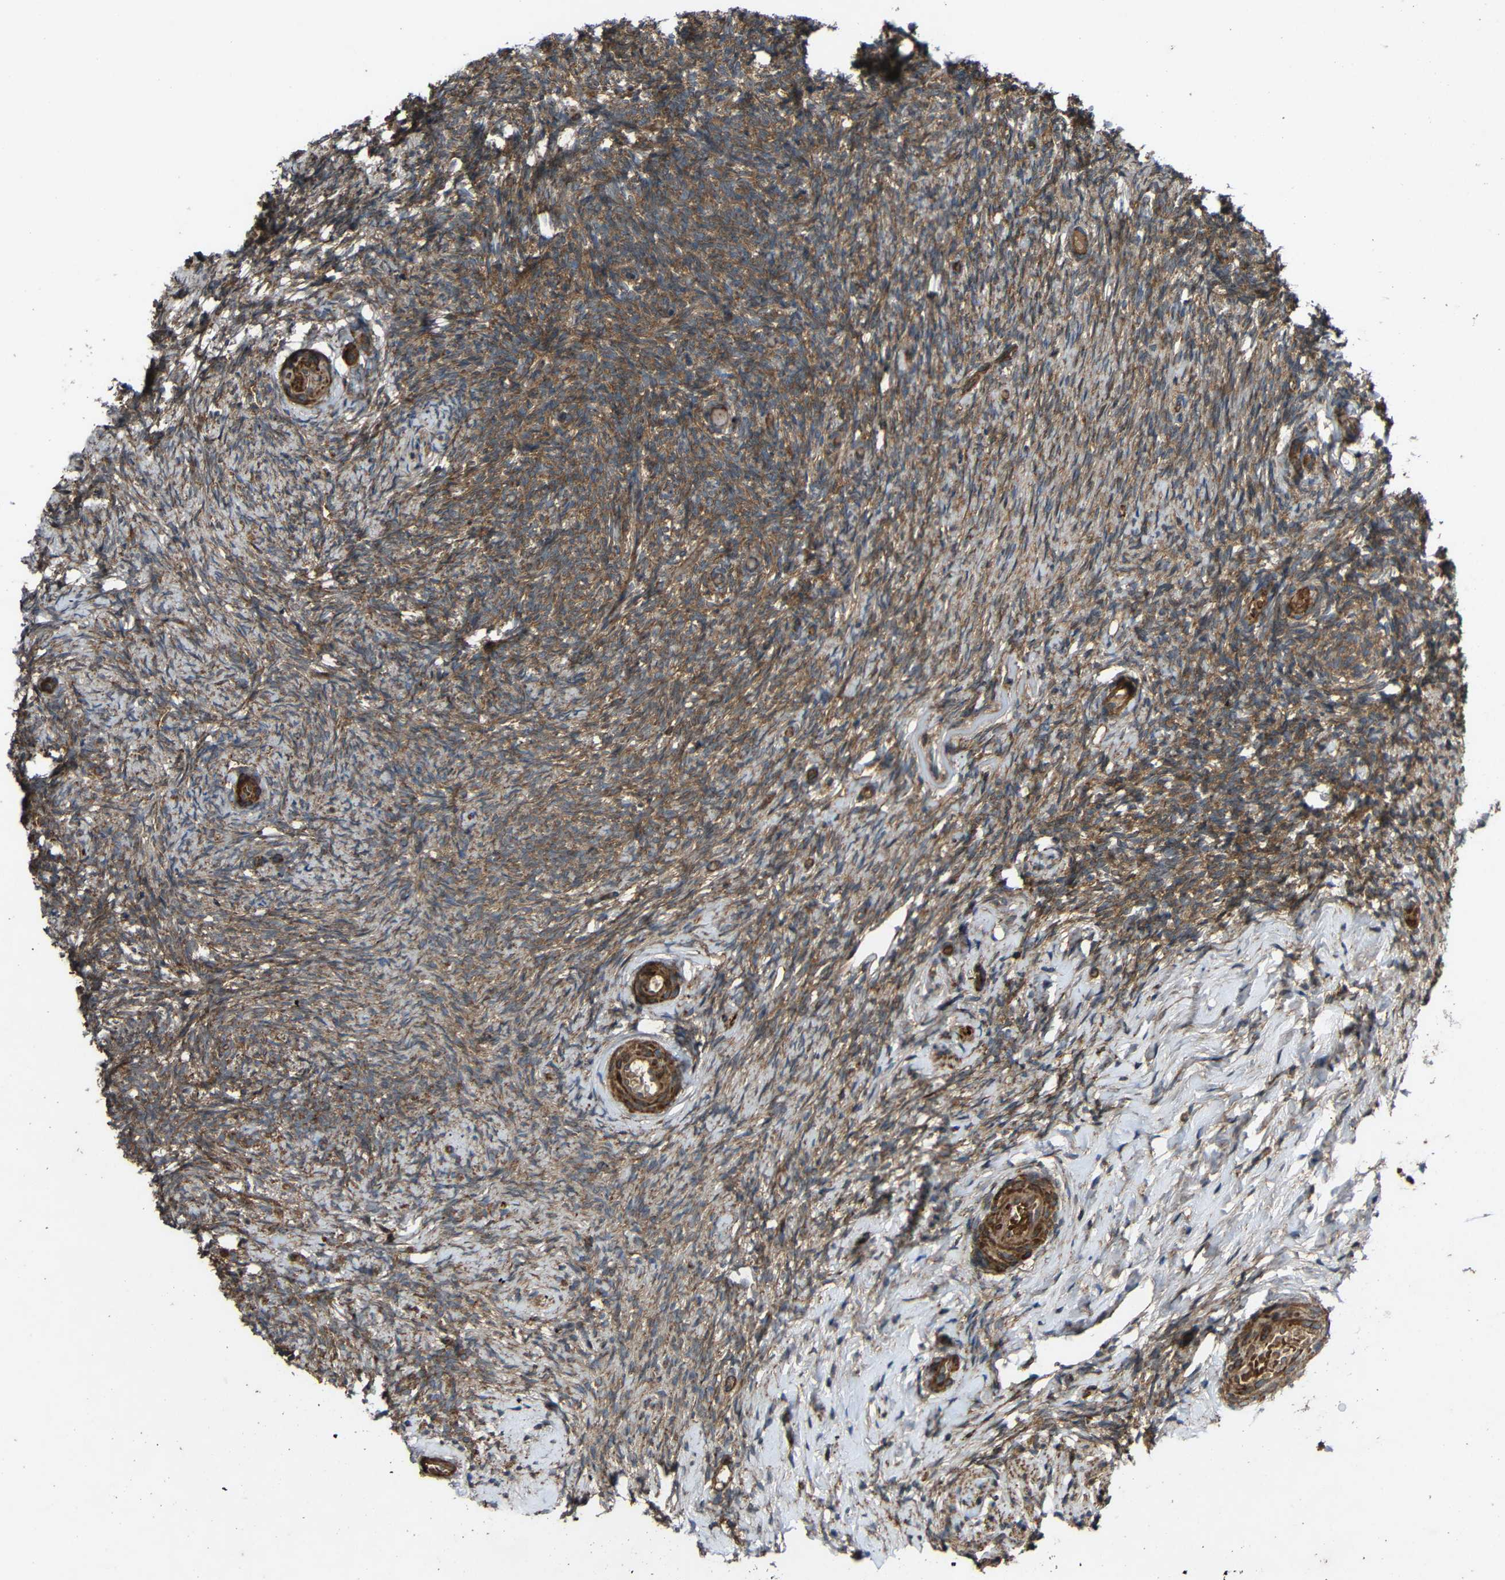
{"staining": {"intensity": "strong", "quantity": ">75%", "location": "cytoplasmic/membranous"}, "tissue": "ovary", "cell_type": "Ovarian stroma cells", "image_type": "normal", "snomed": [{"axis": "morphology", "description": "Normal tissue, NOS"}, {"axis": "topography", "description": "Ovary"}], "caption": "Immunohistochemical staining of unremarkable ovary reveals >75% levels of strong cytoplasmic/membranous protein expression in about >75% of ovarian stroma cells. The protein is stained brown, and the nuclei are stained in blue (DAB IHC with brightfield microscopy, high magnification).", "gene": "C1GALT1", "patient": {"sex": "female", "age": 60}}